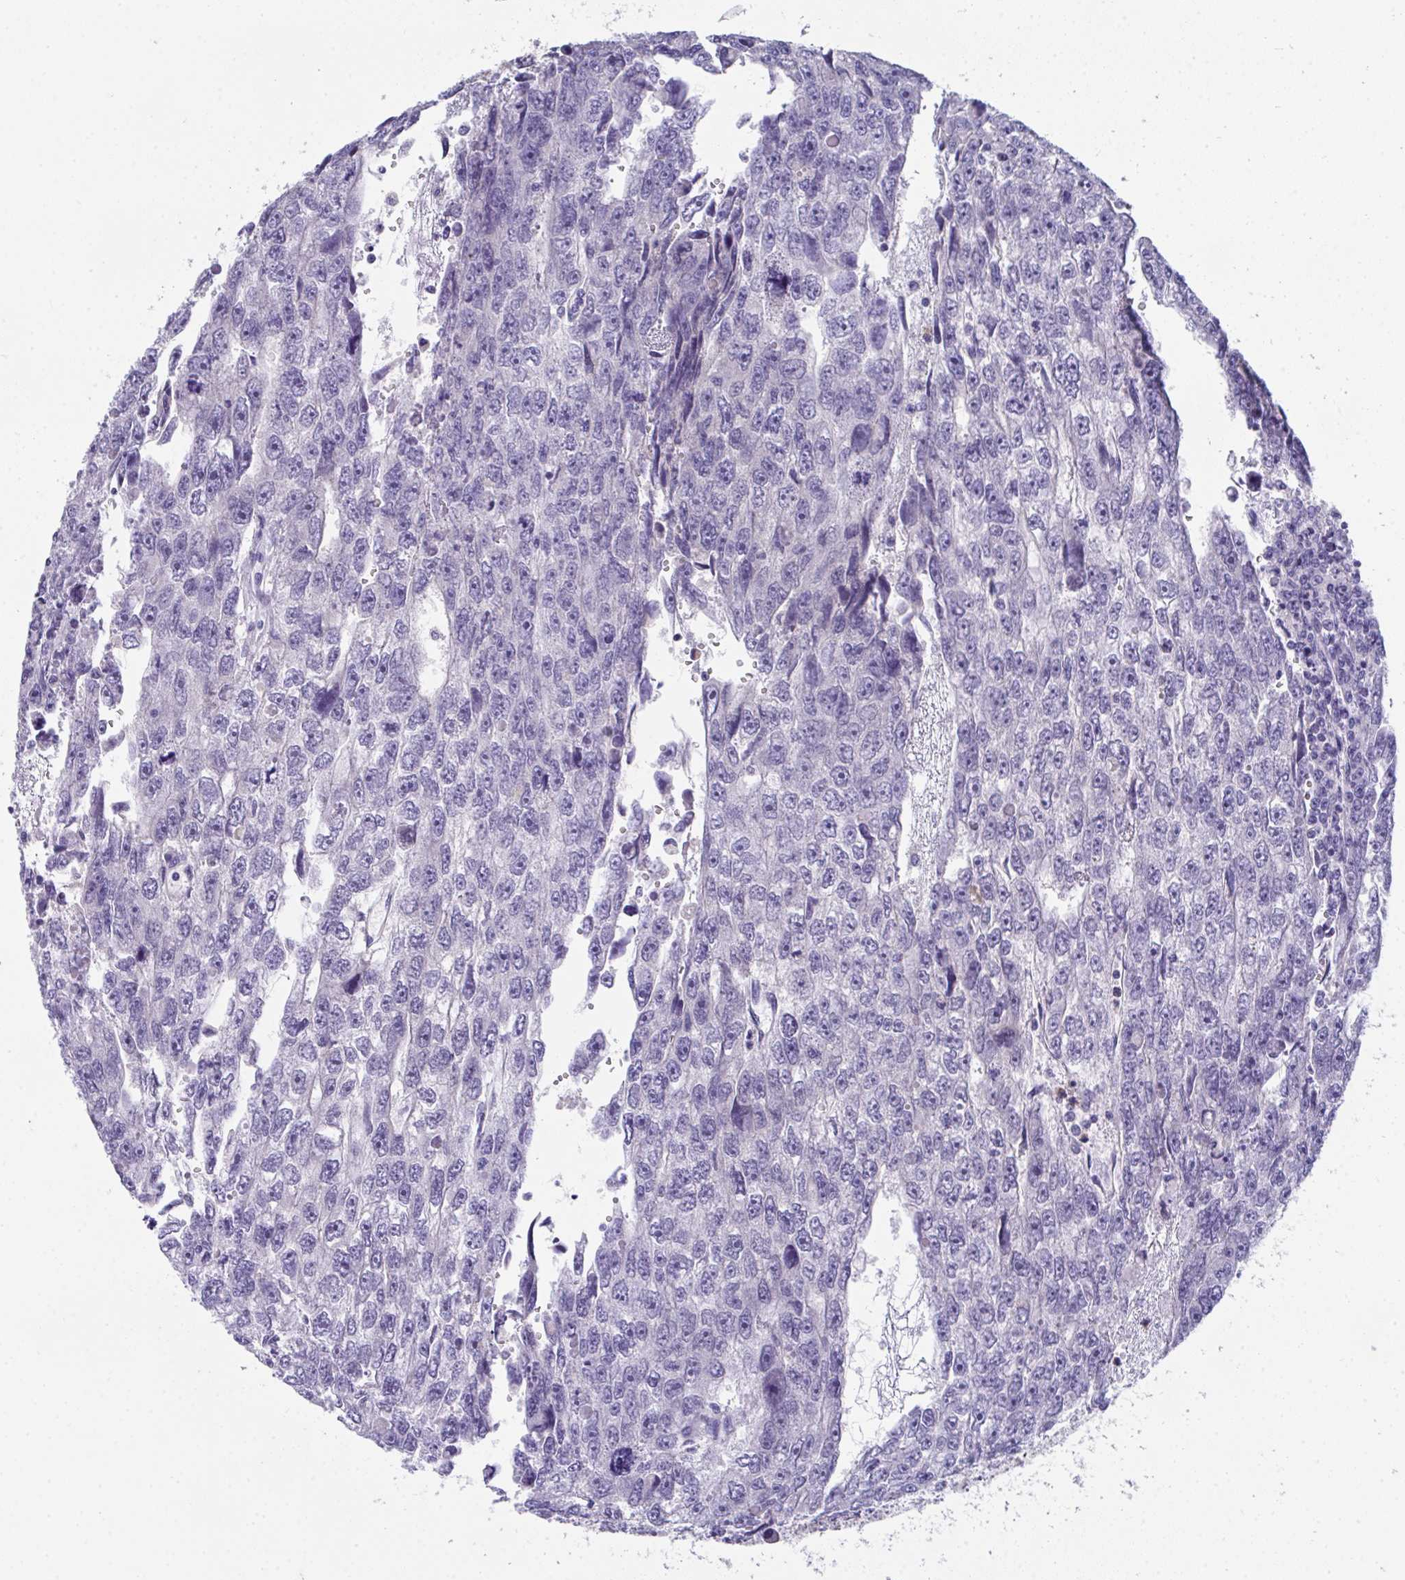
{"staining": {"intensity": "negative", "quantity": "none", "location": "none"}, "tissue": "testis cancer", "cell_type": "Tumor cells", "image_type": "cancer", "snomed": [{"axis": "morphology", "description": "Carcinoma, Embryonal, NOS"}, {"axis": "topography", "description": "Testis"}], "caption": "An image of testis embryonal carcinoma stained for a protein demonstrates no brown staining in tumor cells.", "gene": "COA5", "patient": {"sex": "male", "age": 20}}